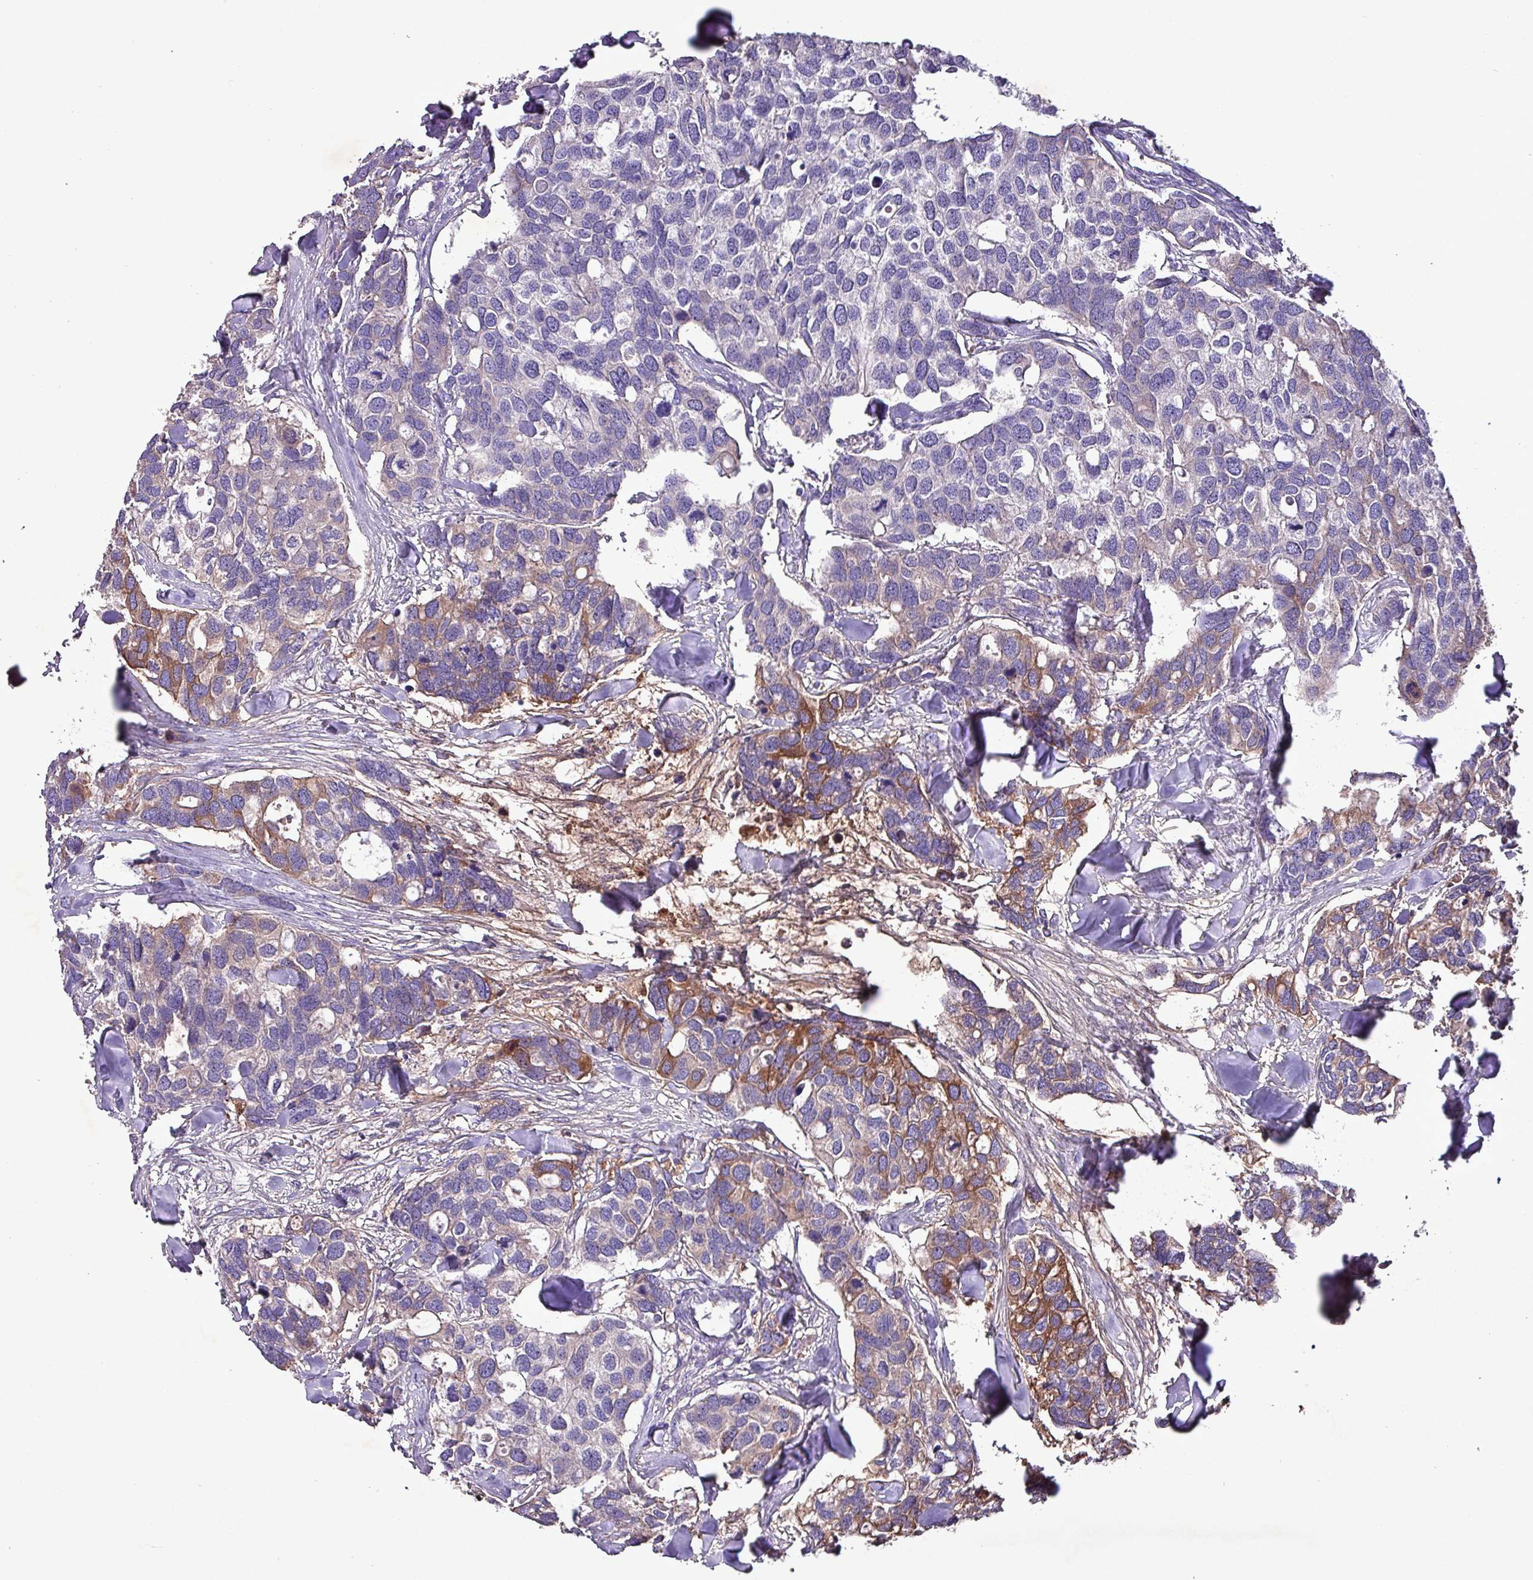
{"staining": {"intensity": "moderate", "quantity": "<25%", "location": "cytoplasmic/membranous"}, "tissue": "breast cancer", "cell_type": "Tumor cells", "image_type": "cancer", "snomed": [{"axis": "morphology", "description": "Duct carcinoma"}, {"axis": "topography", "description": "Breast"}], "caption": "A brown stain highlights moderate cytoplasmic/membranous staining of a protein in human infiltrating ductal carcinoma (breast) tumor cells.", "gene": "HP", "patient": {"sex": "female", "age": 83}}